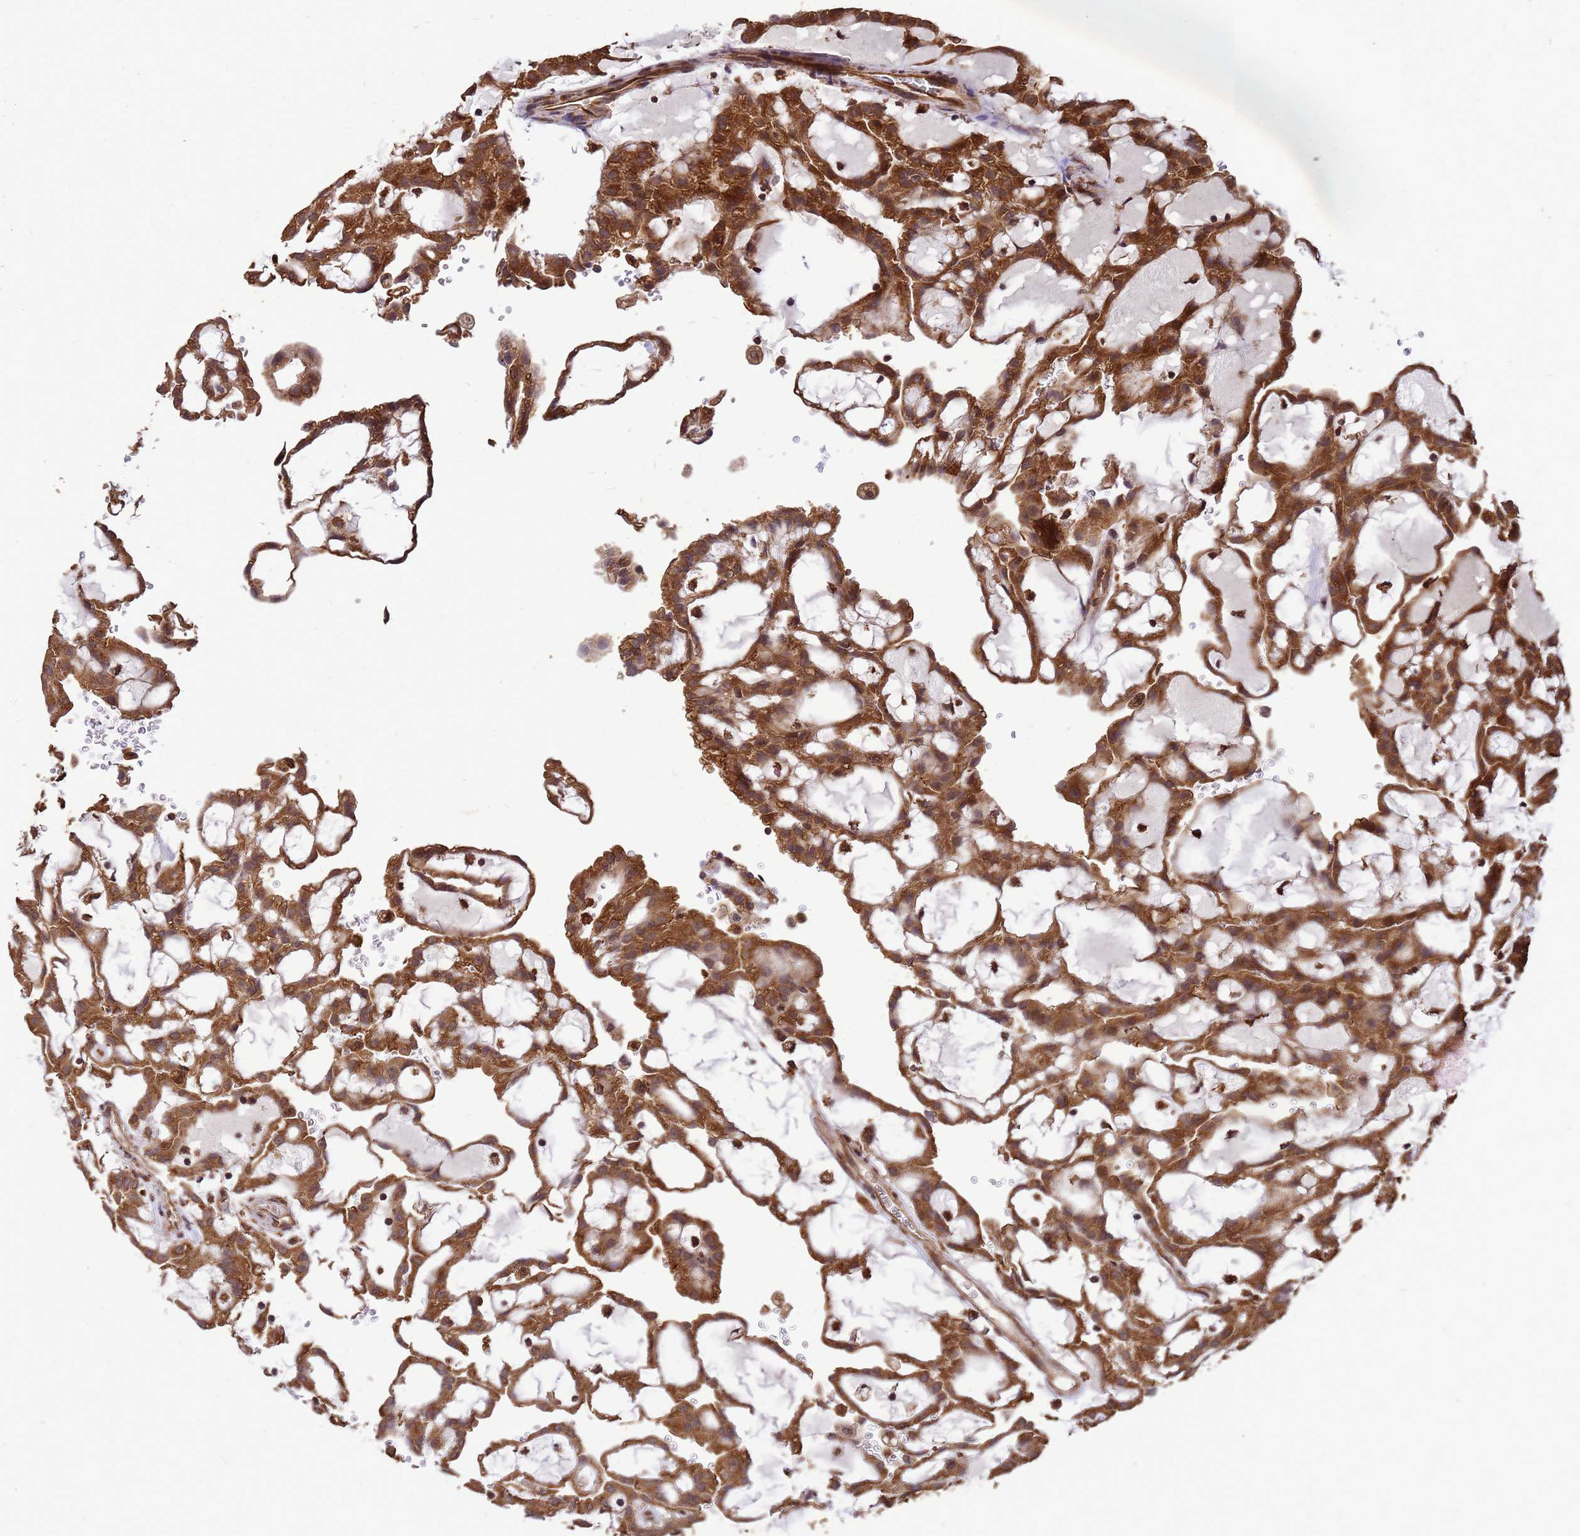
{"staining": {"intensity": "strong", "quantity": ">75%", "location": "cytoplasmic/membranous"}, "tissue": "renal cancer", "cell_type": "Tumor cells", "image_type": "cancer", "snomed": [{"axis": "morphology", "description": "Adenocarcinoma, NOS"}, {"axis": "topography", "description": "Kidney"}], "caption": "High-power microscopy captured an immunohistochemistry photomicrograph of adenocarcinoma (renal), revealing strong cytoplasmic/membranous positivity in approximately >75% of tumor cells.", "gene": "ZNF618", "patient": {"sex": "male", "age": 63}}